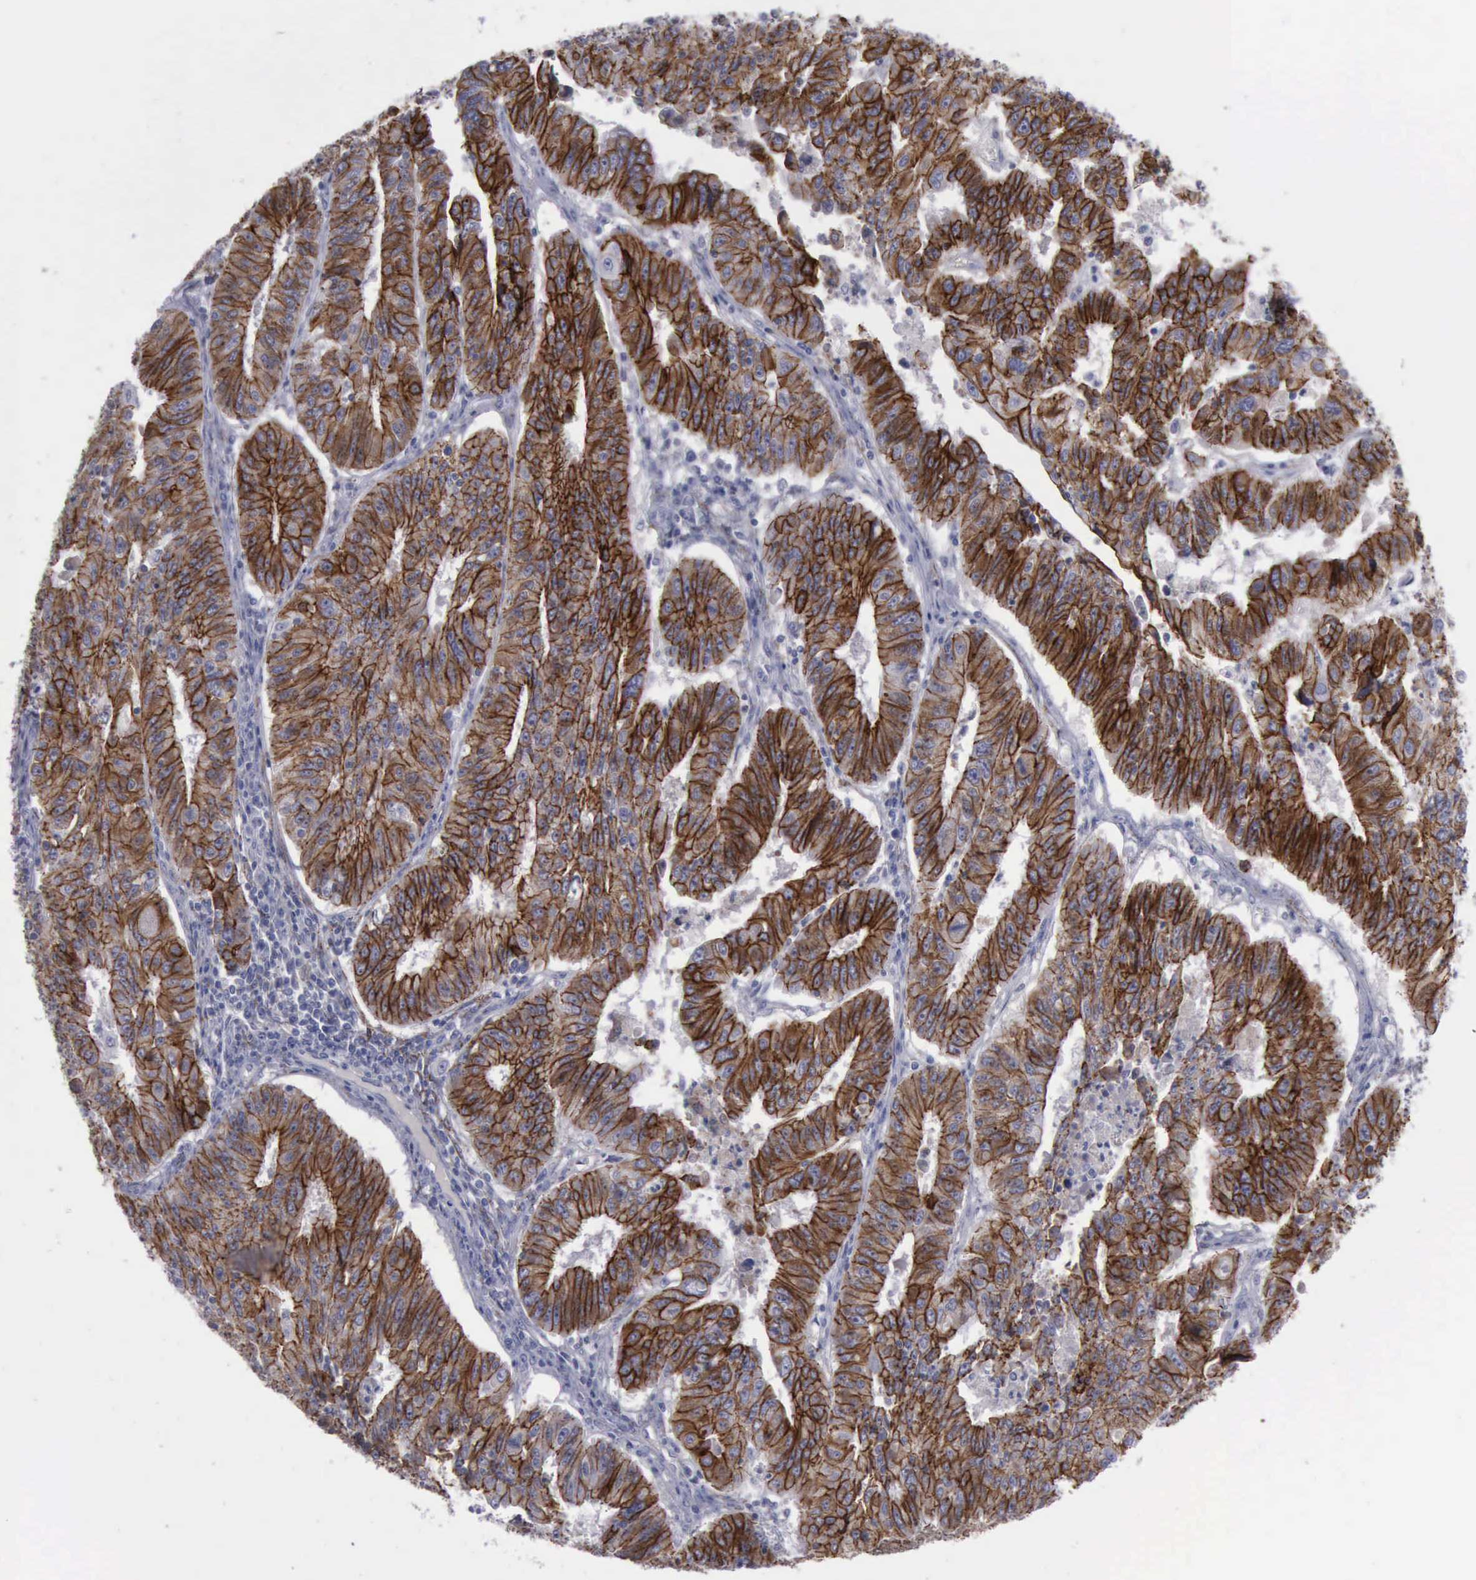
{"staining": {"intensity": "strong", "quantity": ">75%", "location": "cytoplasmic/membranous"}, "tissue": "endometrial cancer", "cell_type": "Tumor cells", "image_type": "cancer", "snomed": [{"axis": "morphology", "description": "Adenocarcinoma, NOS"}, {"axis": "topography", "description": "Endometrium"}], "caption": "This photomicrograph shows endometrial adenocarcinoma stained with immunohistochemistry (IHC) to label a protein in brown. The cytoplasmic/membranous of tumor cells show strong positivity for the protein. Nuclei are counter-stained blue.", "gene": "CDH2", "patient": {"sex": "female", "age": 42}}